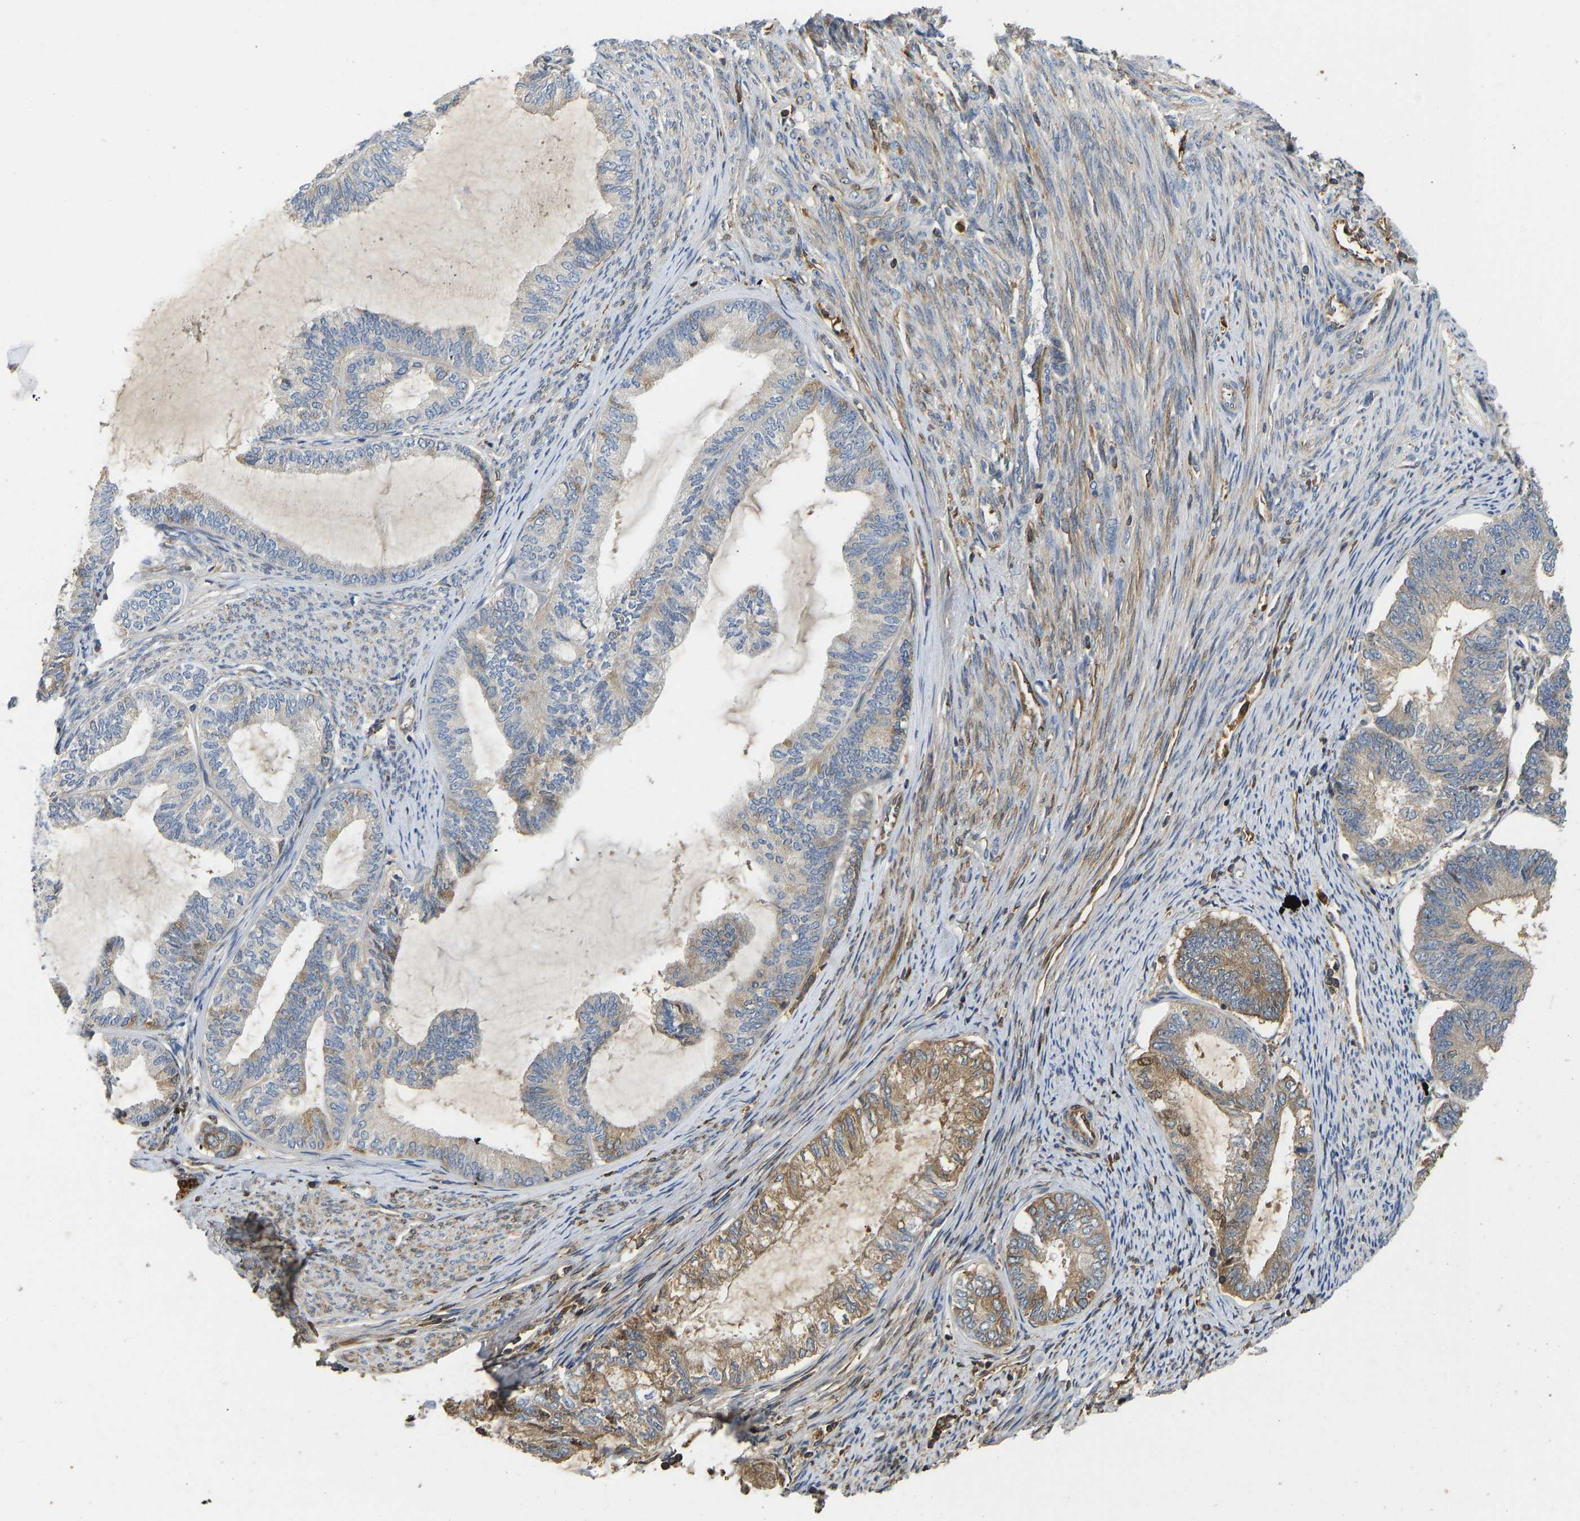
{"staining": {"intensity": "moderate", "quantity": "25%-75%", "location": "cytoplasmic/membranous,nuclear"}, "tissue": "endometrial cancer", "cell_type": "Tumor cells", "image_type": "cancer", "snomed": [{"axis": "morphology", "description": "Adenocarcinoma, NOS"}, {"axis": "topography", "description": "Endometrium"}], "caption": "Immunohistochemistry photomicrograph of human endometrial adenocarcinoma stained for a protein (brown), which shows medium levels of moderate cytoplasmic/membranous and nuclear expression in about 25%-75% of tumor cells.", "gene": "VCPKMT", "patient": {"sex": "female", "age": 86}}